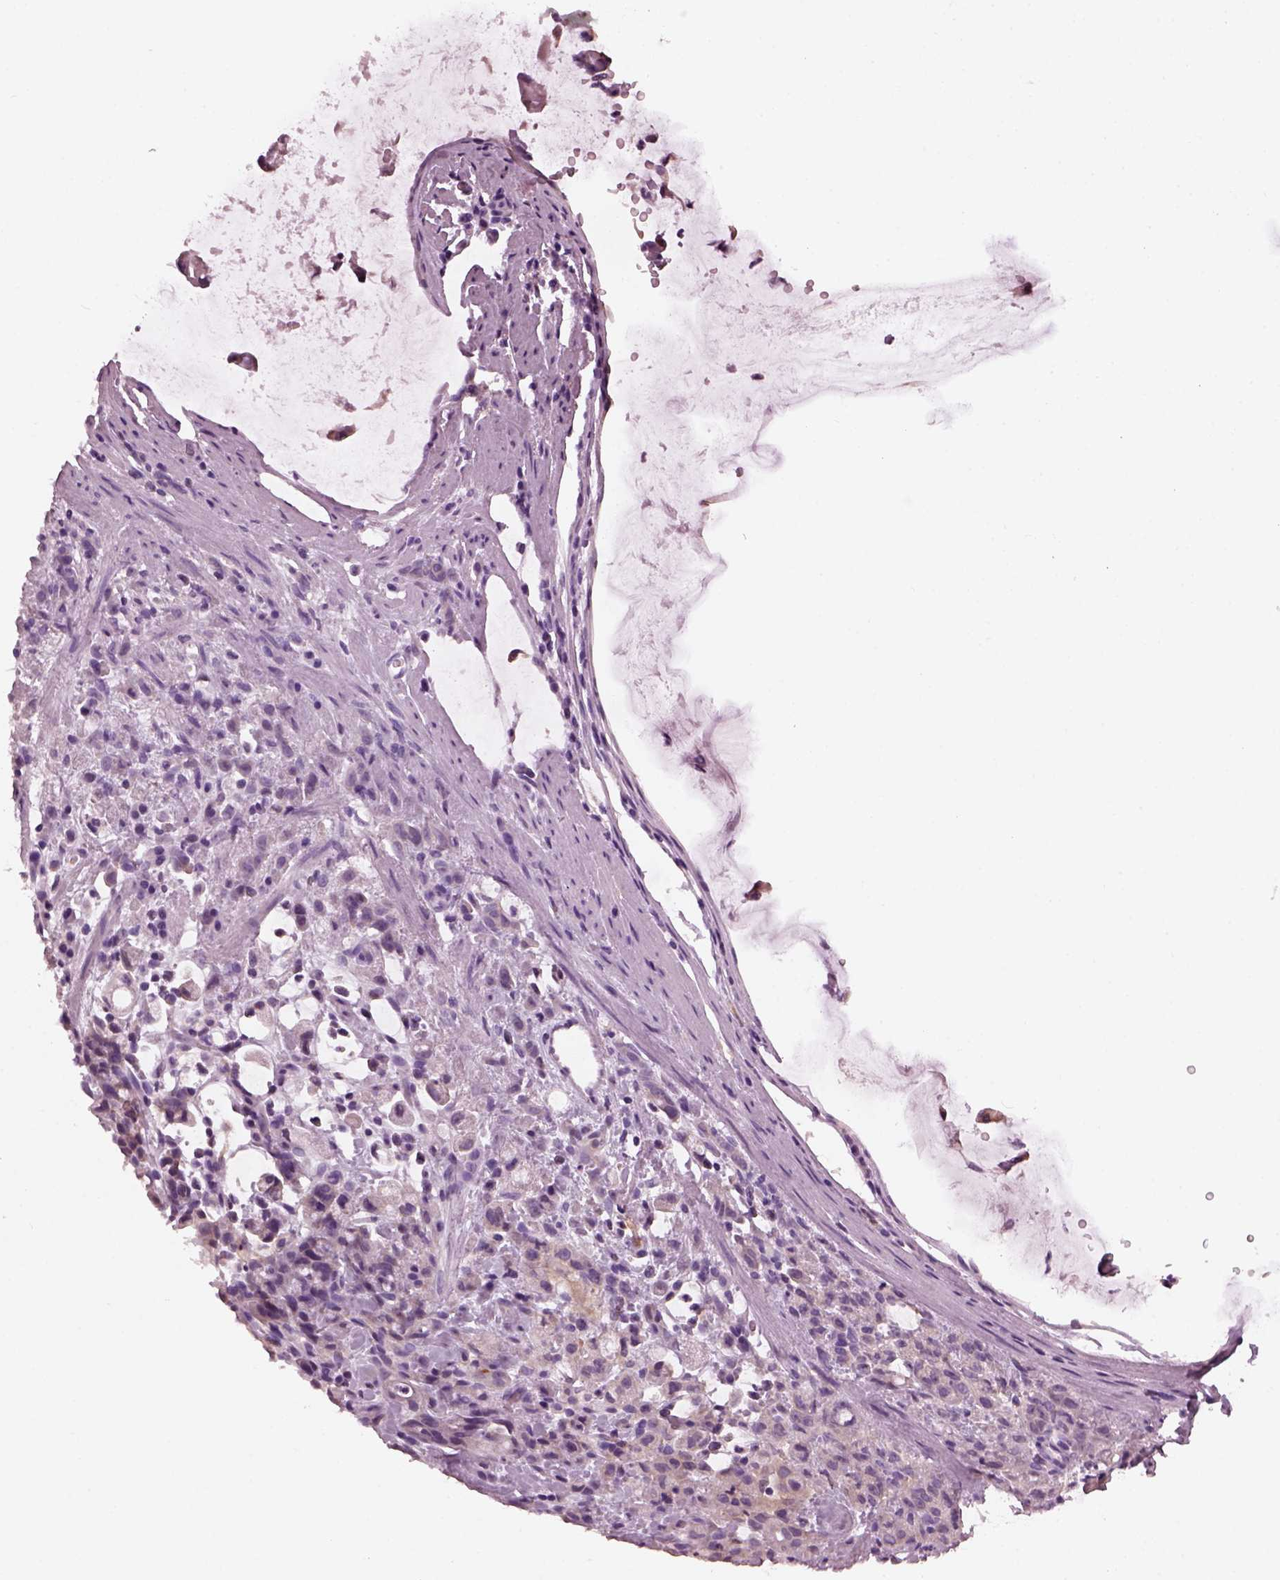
{"staining": {"intensity": "negative", "quantity": "none", "location": "none"}, "tissue": "stomach cancer", "cell_type": "Tumor cells", "image_type": "cancer", "snomed": [{"axis": "morphology", "description": "Adenocarcinoma, NOS"}, {"axis": "topography", "description": "Stomach"}], "caption": "Tumor cells show no significant positivity in stomach cancer (adenocarcinoma). Brightfield microscopy of immunohistochemistry (IHC) stained with DAB (3,3'-diaminobenzidine) (brown) and hematoxylin (blue), captured at high magnification.", "gene": "SHTN1", "patient": {"sex": "female", "age": 60}}